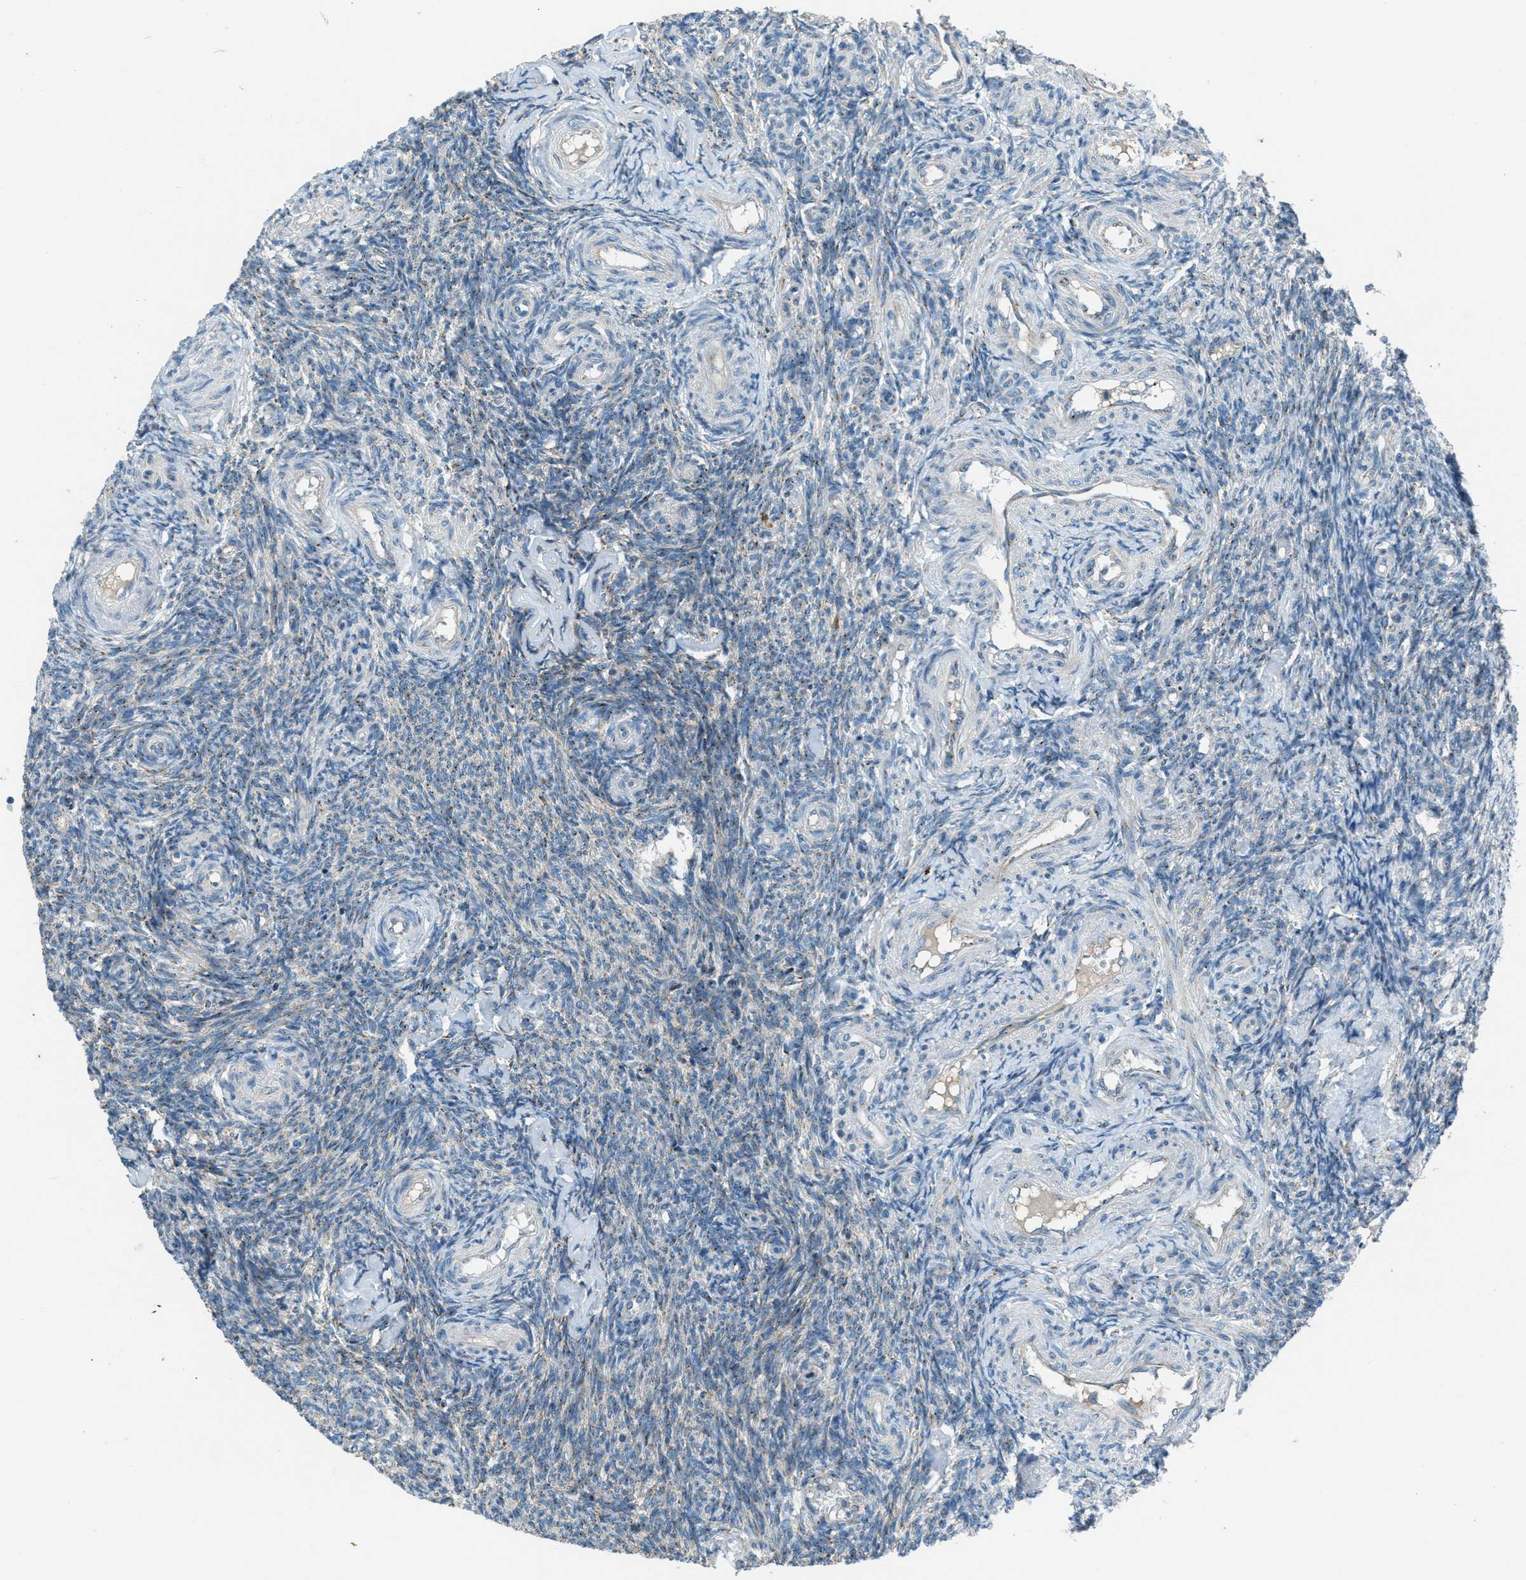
{"staining": {"intensity": "weak", "quantity": "<25%", "location": "cytoplasmic/membranous"}, "tissue": "ovary", "cell_type": "Ovarian stroma cells", "image_type": "normal", "snomed": [{"axis": "morphology", "description": "Normal tissue, NOS"}, {"axis": "topography", "description": "Ovary"}], "caption": "High power microscopy histopathology image of an IHC histopathology image of unremarkable ovary, revealing no significant positivity in ovarian stroma cells. Brightfield microscopy of immunohistochemistry (IHC) stained with DAB (3,3'-diaminobenzidine) (brown) and hematoxylin (blue), captured at high magnification.", "gene": "BCKDK", "patient": {"sex": "female", "age": 41}}